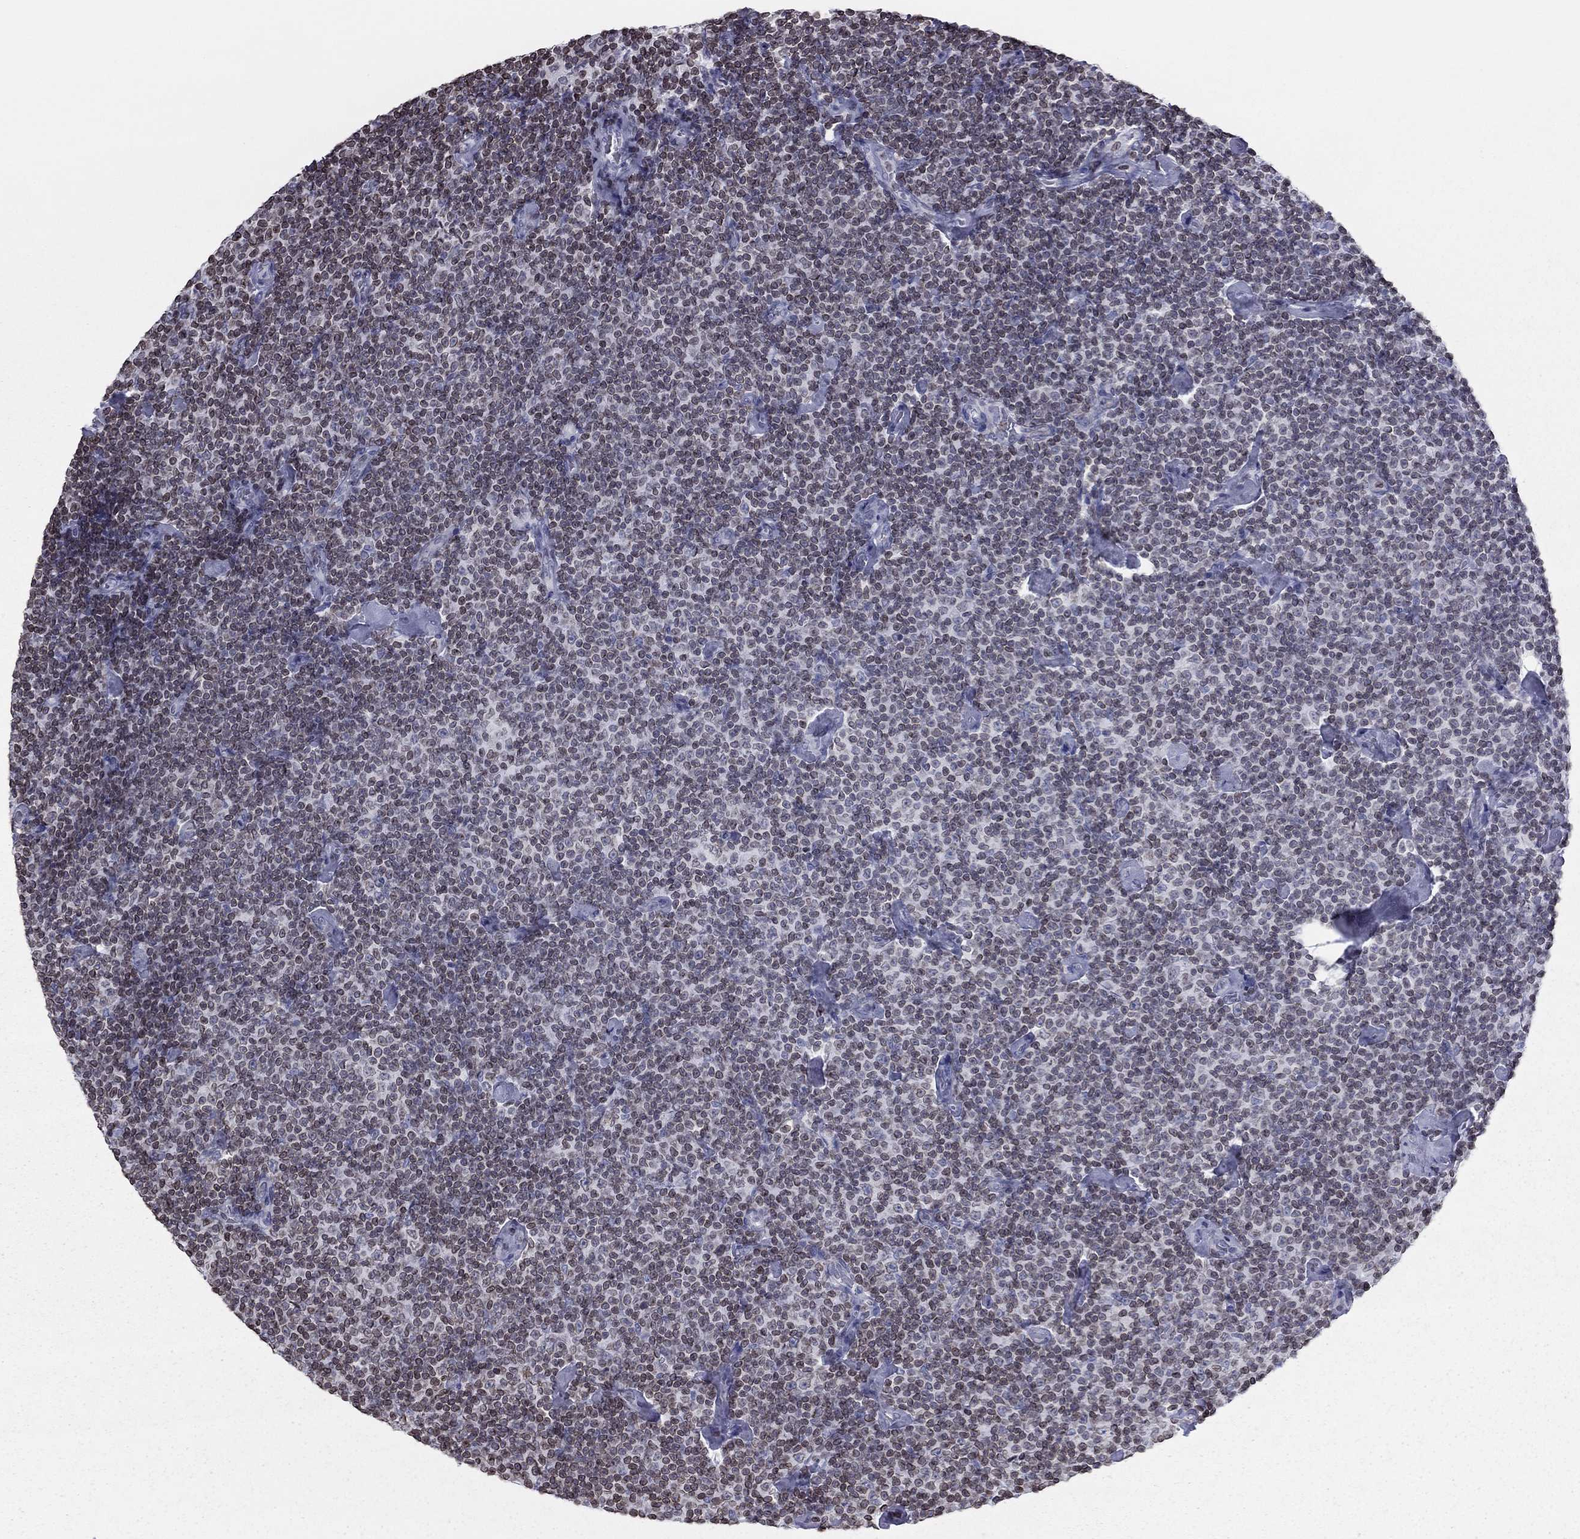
{"staining": {"intensity": "weak", "quantity": "25%-75%", "location": "cytoplasmic/membranous,nuclear"}, "tissue": "lymphoma", "cell_type": "Tumor cells", "image_type": "cancer", "snomed": [{"axis": "morphology", "description": "Malignant lymphoma, non-Hodgkin's type, Low grade"}, {"axis": "topography", "description": "Lymph node"}], "caption": "A histopathology image showing weak cytoplasmic/membranous and nuclear expression in about 25%-75% of tumor cells in lymphoma, as visualized by brown immunohistochemical staining.", "gene": "ESPL1", "patient": {"sex": "male", "age": 81}}